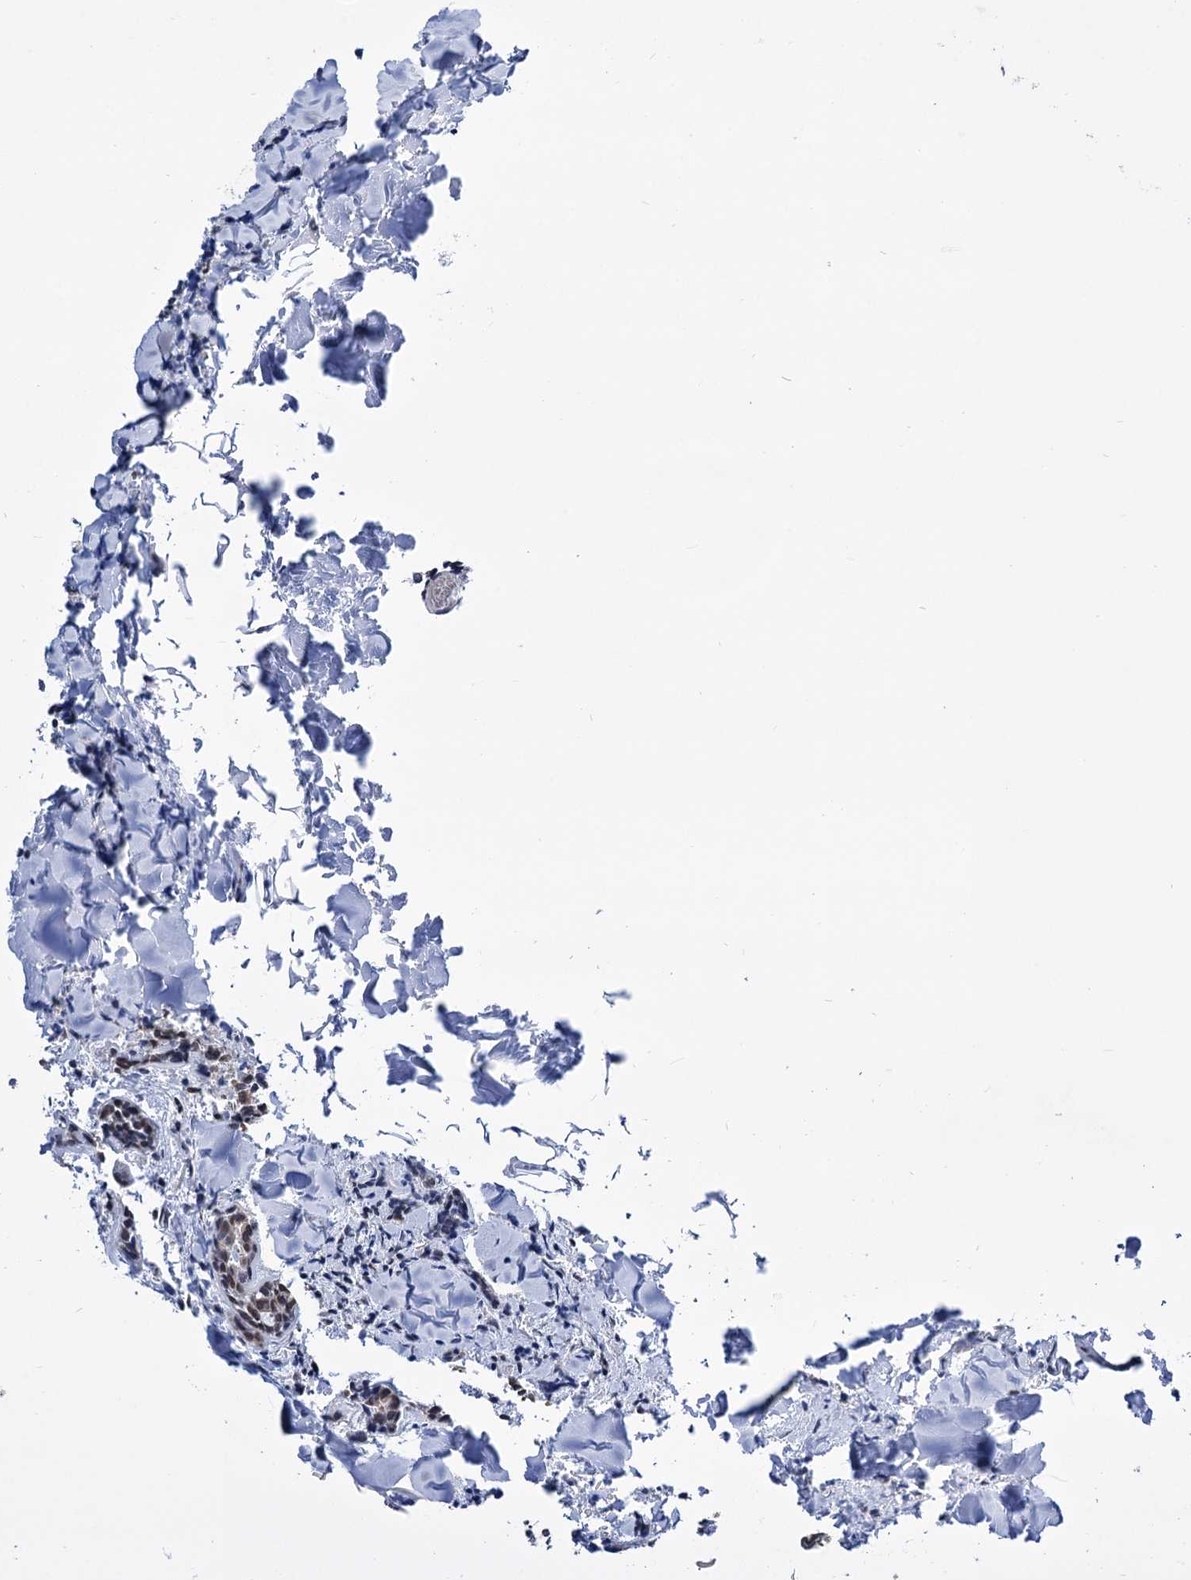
{"staining": {"intensity": "weak", "quantity": "25%-75%", "location": "nuclear"}, "tissue": "head and neck cancer", "cell_type": "Tumor cells", "image_type": "cancer", "snomed": [{"axis": "morphology", "description": "Adenocarcinoma, NOS"}, {"axis": "topography", "description": "Salivary gland"}, {"axis": "topography", "description": "Head-Neck"}], "caption": "Immunohistochemical staining of human adenocarcinoma (head and neck) displays low levels of weak nuclear protein expression in about 25%-75% of tumor cells.", "gene": "ABHD10", "patient": {"sex": "female", "age": 63}}